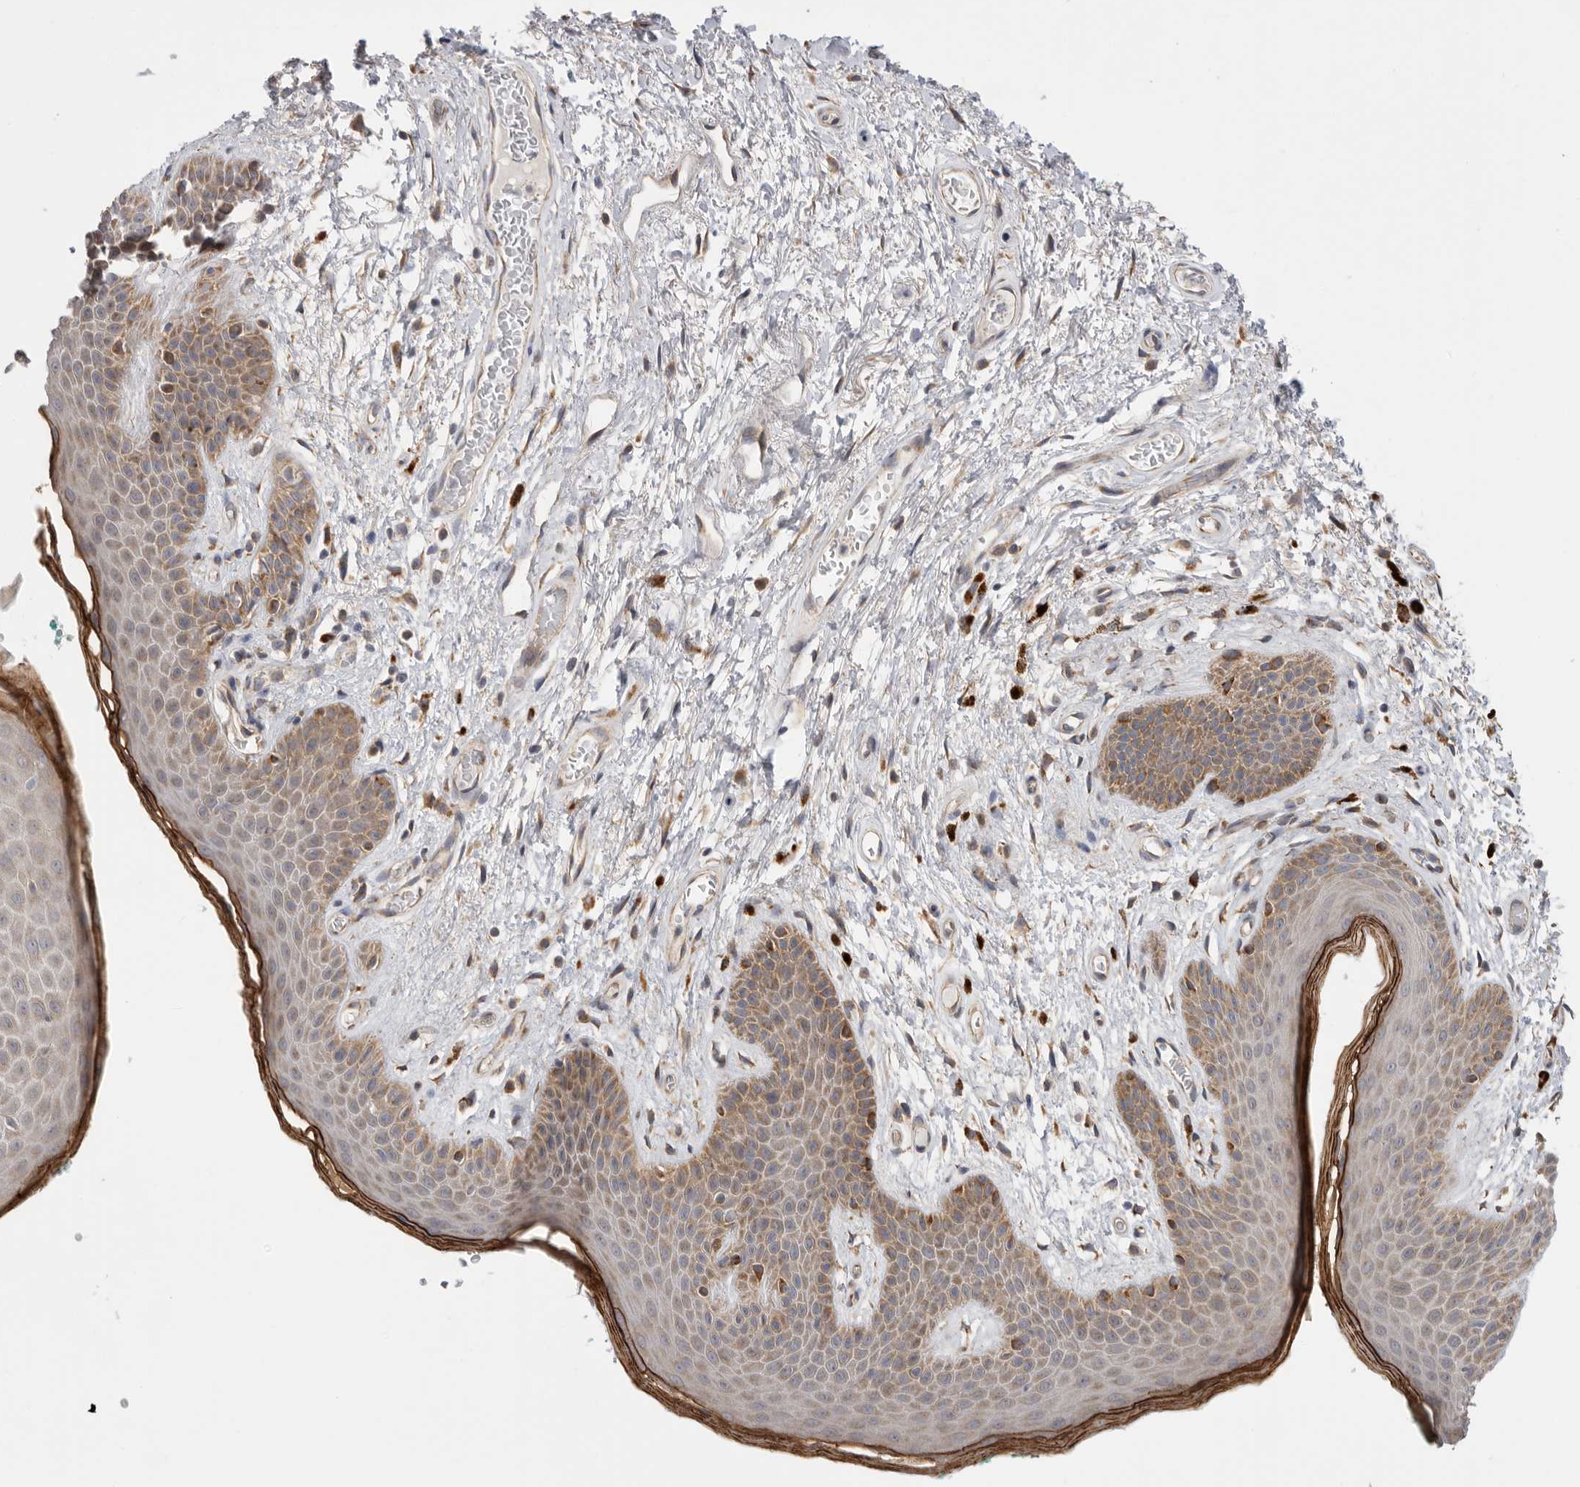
{"staining": {"intensity": "moderate", "quantity": "25%-75%", "location": "cytoplasmic/membranous"}, "tissue": "skin", "cell_type": "Epidermal cells", "image_type": "normal", "snomed": [{"axis": "morphology", "description": "Normal tissue, NOS"}, {"axis": "topography", "description": "Anal"}], "caption": "IHC photomicrograph of benign human skin stained for a protein (brown), which shows medium levels of moderate cytoplasmic/membranous staining in approximately 25%-75% of epidermal cells.", "gene": "MTFR1L", "patient": {"sex": "male", "age": 74}}